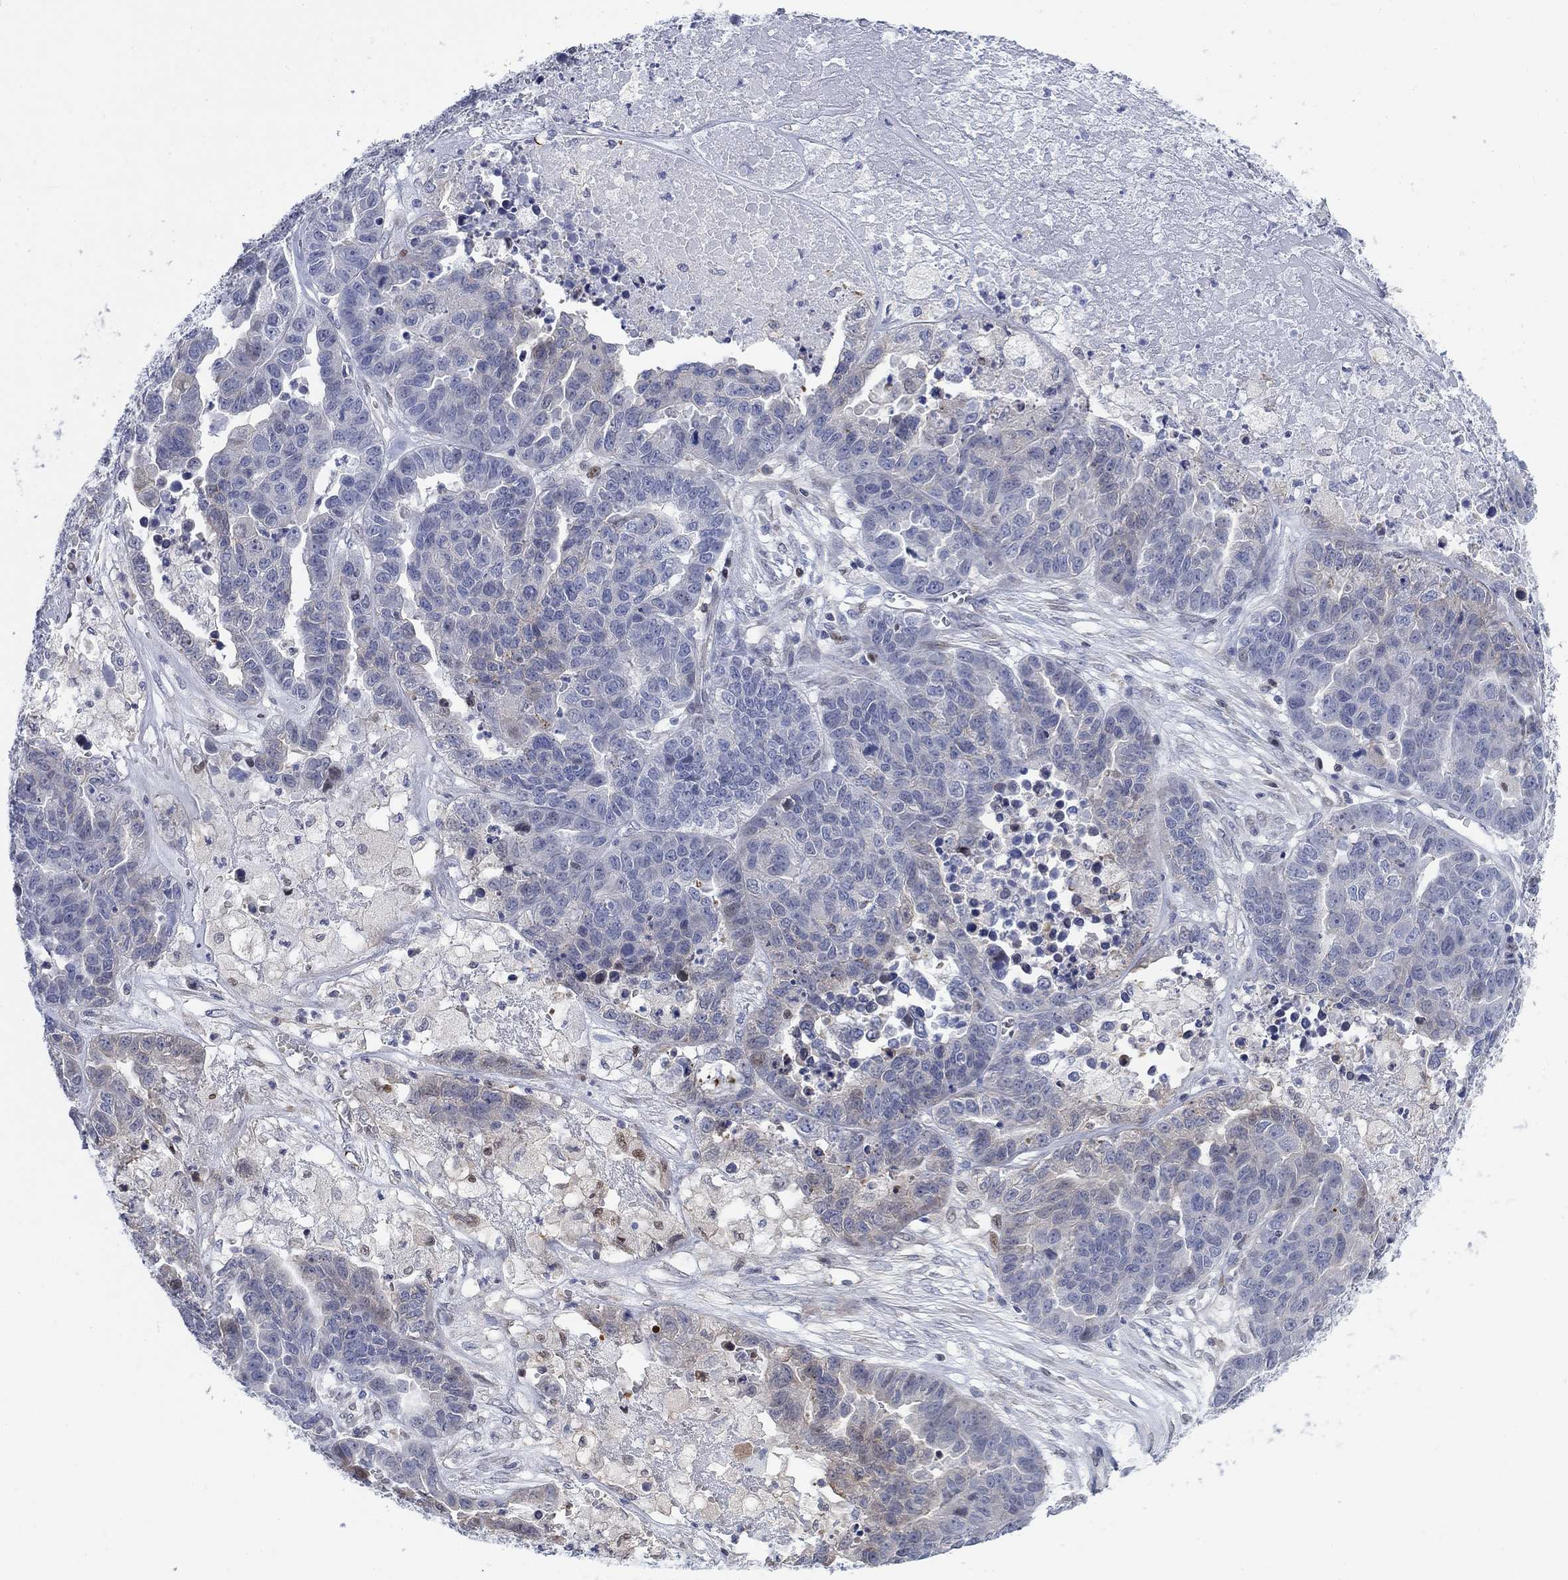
{"staining": {"intensity": "weak", "quantity": "<25%", "location": "cytoplasmic/membranous"}, "tissue": "ovarian cancer", "cell_type": "Tumor cells", "image_type": "cancer", "snomed": [{"axis": "morphology", "description": "Cystadenocarcinoma, serous, NOS"}, {"axis": "topography", "description": "Ovary"}], "caption": "Human ovarian serous cystadenocarcinoma stained for a protein using immunohistochemistry demonstrates no expression in tumor cells.", "gene": "MYO3A", "patient": {"sex": "female", "age": 87}}